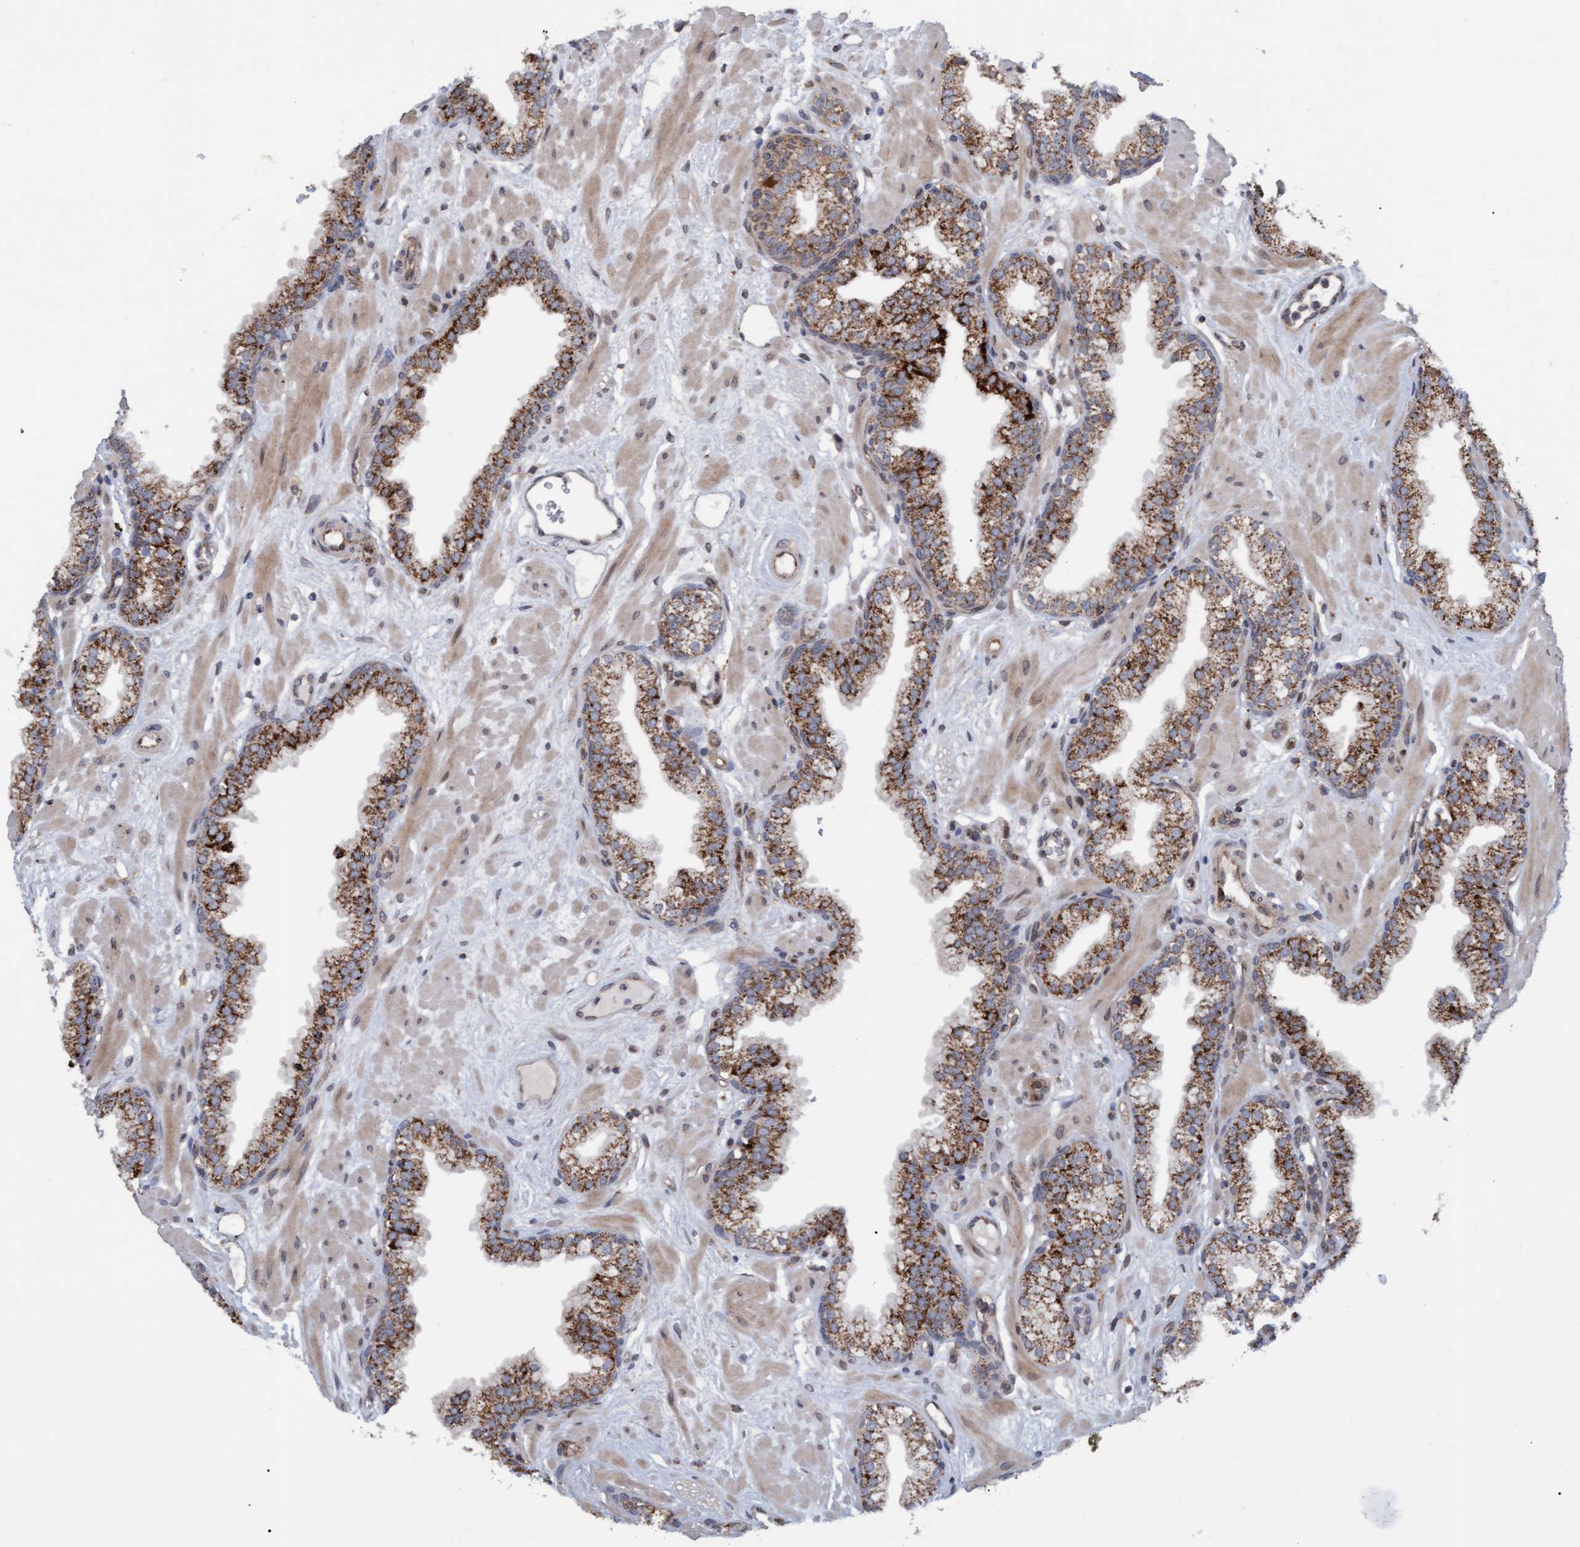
{"staining": {"intensity": "moderate", "quantity": ">75%", "location": "cytoplasmic/membranous"}, "tissue": "prostate", "cell_type": "Glandular cells", "image_type": "normal", "snomed": [{"axis": "morphology", "description": "Normal tissue, NOS"}, {"axis": "morphology", "description": "Urothelial carcinoma, Low grade"}, {"axis": "topography", "description": "Urinary bladder"}, {"axis": "topography", "description": "Prostate"}], "caption": "Immunohistochemistry (IHC) image of normal prostate stained for a protein (brown), which exhibits medium levels of moderate cytoplasmic/membranous positivity in approximately >75% of glandular cells.", "gene": "MGLL", "patient": {"sex": "male", "age": 60}}